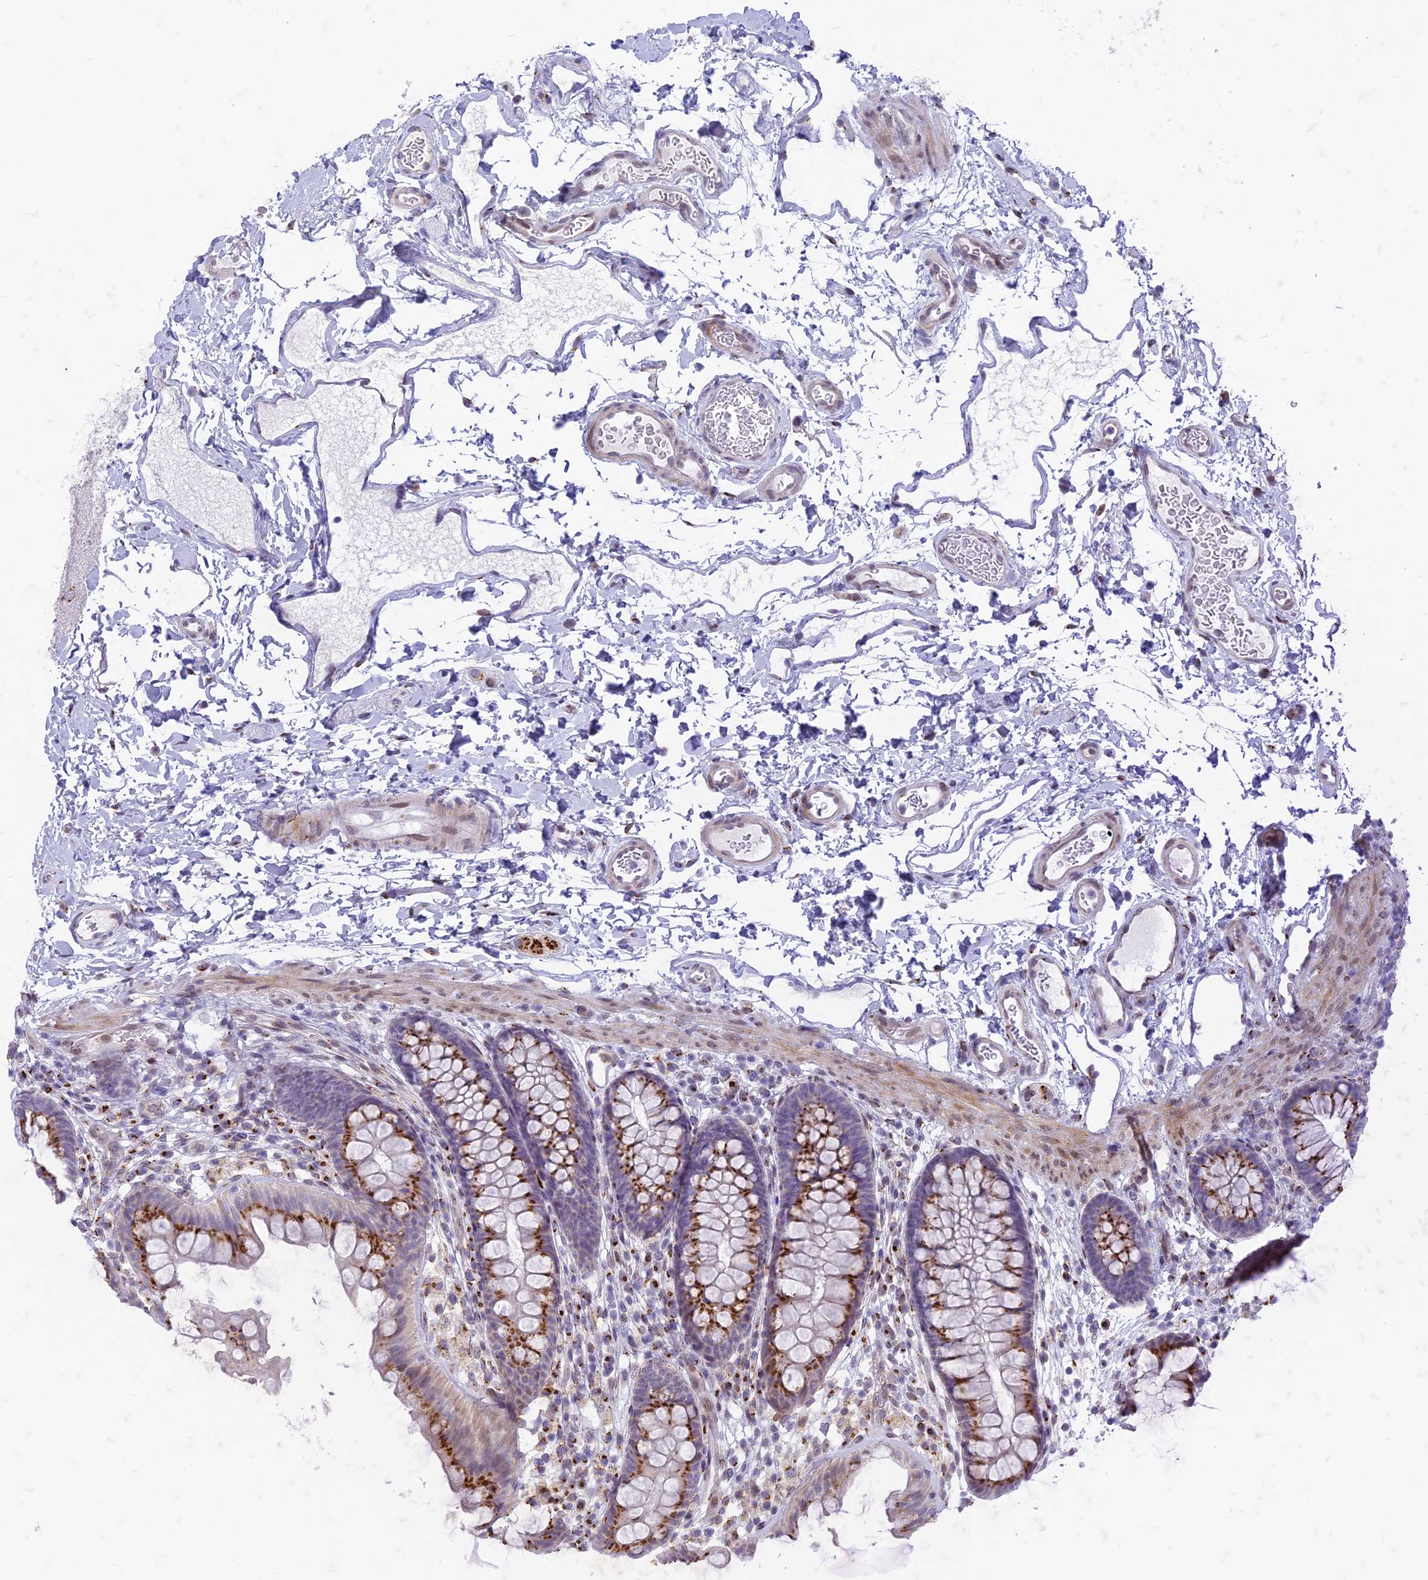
{"staining": {"intensity": "weak", "quantity": ">75%", "location": "cytoplasmic/membranous,nuclear"}, "tissue": "colon", "cell_type": "Endothelial cells", "image_type": "normal", "snomed": [{"axis": "morphology", "description": "Normal tissue, NOS"}, {"axis": "topography", "description": "Colon"}], "caption": "Colon was stained to show a protein in brown. There is low levels of weak cytoplasmic/membranous,nuclear expression in about >75% of endothelial cells. The protein is stained brown, and the nuclei are stained in blue (DAB IHC with brightfield microscopy, high magnification).", "gene": "FAM3C", "patient": {"sex": "female", "age": 62}}